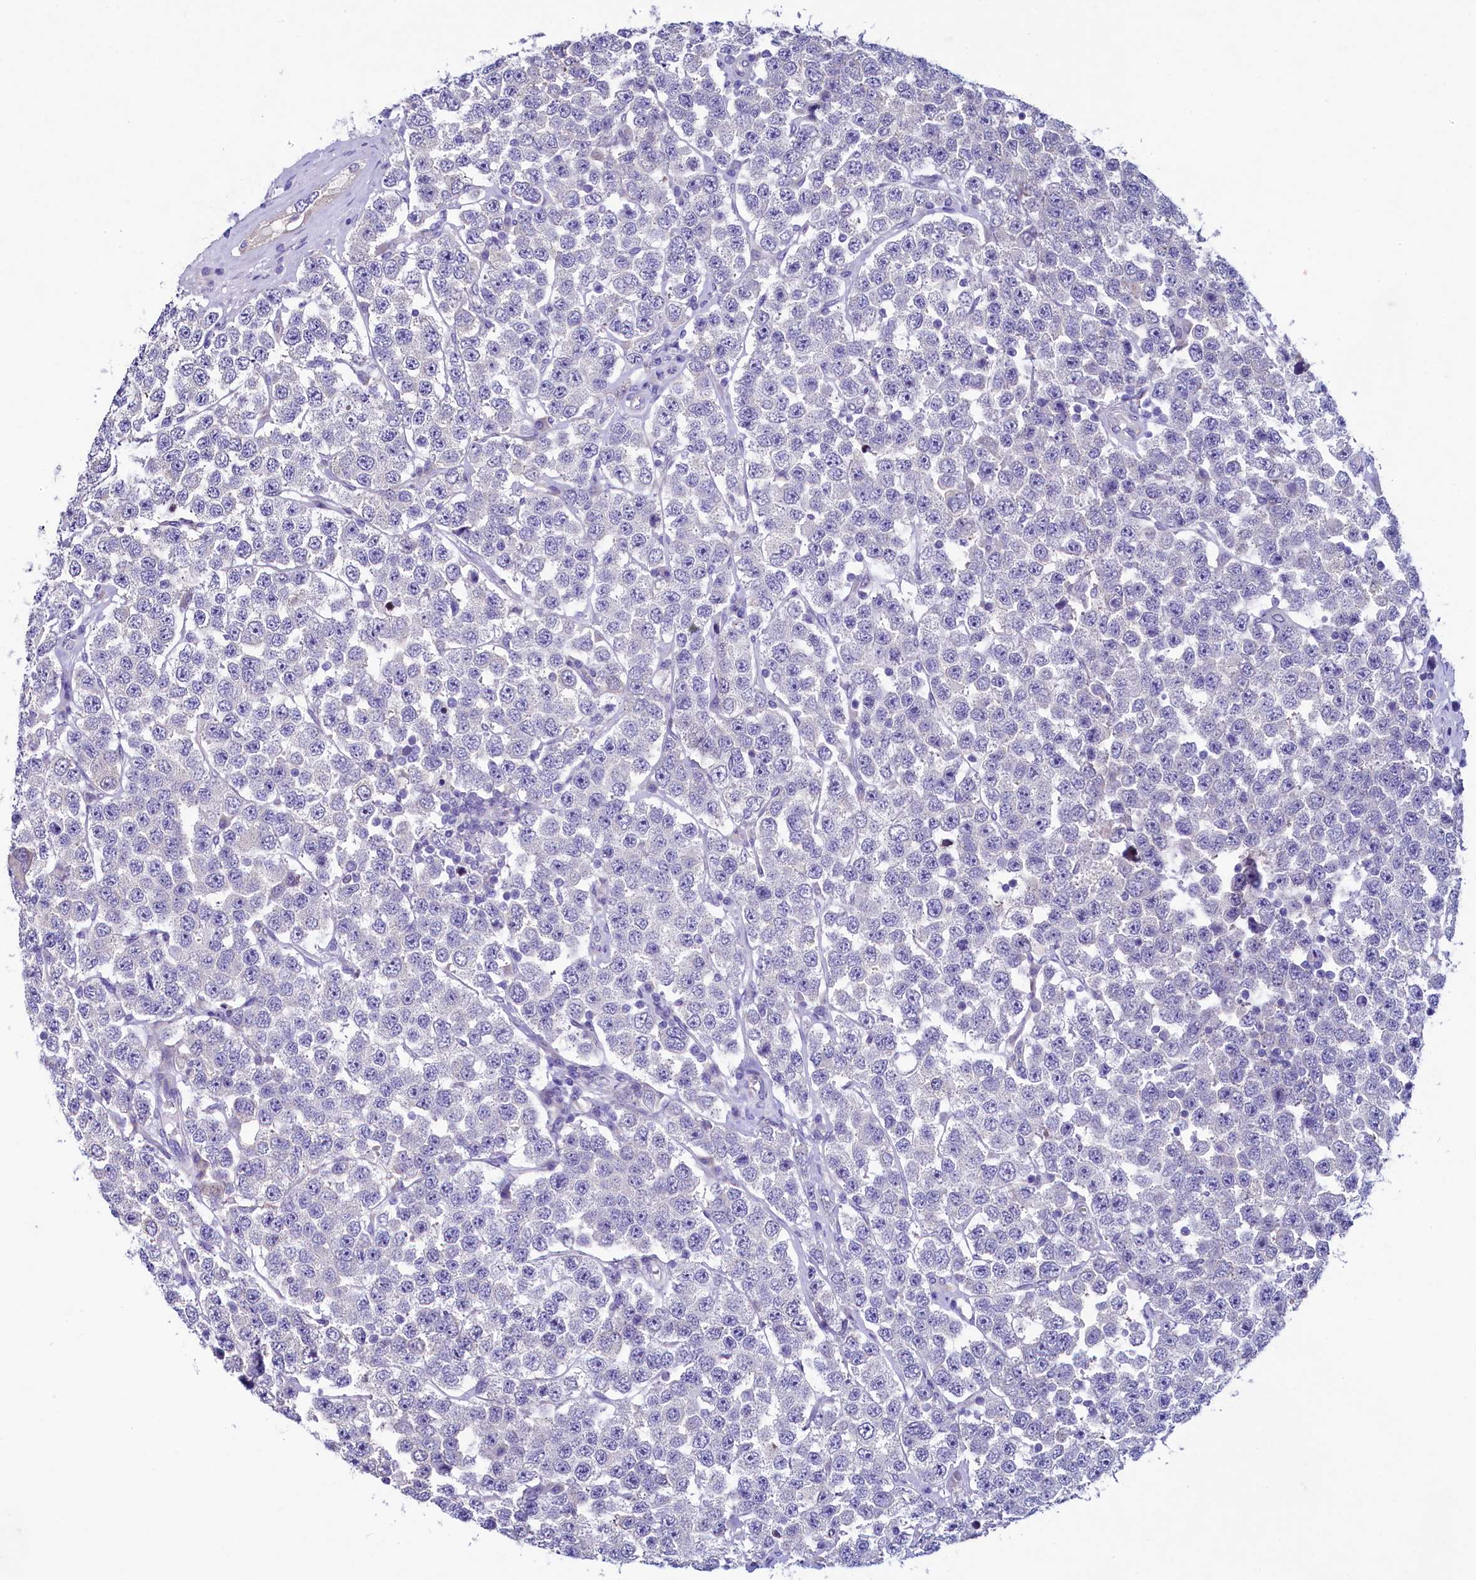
{"staining": {"intensity": "negative", "quantity": "none", "location": "none"}, "tissue": "testis cancer", "cell_type": "Tumor cells", "image_type": "cancer", "snomed": [{"axis": "morphology", "description": "Seminoma, NOS"}, {"axis": "topography", "description": "Testis"}], "caption": "DAB (3,3'-diaminobenzidine) immunohistochemical staining of testis seminoma reveals no significant staining in tumor cells.", "gene": "KRBOX5", "patient": {"sex": "male", "age": 28}}